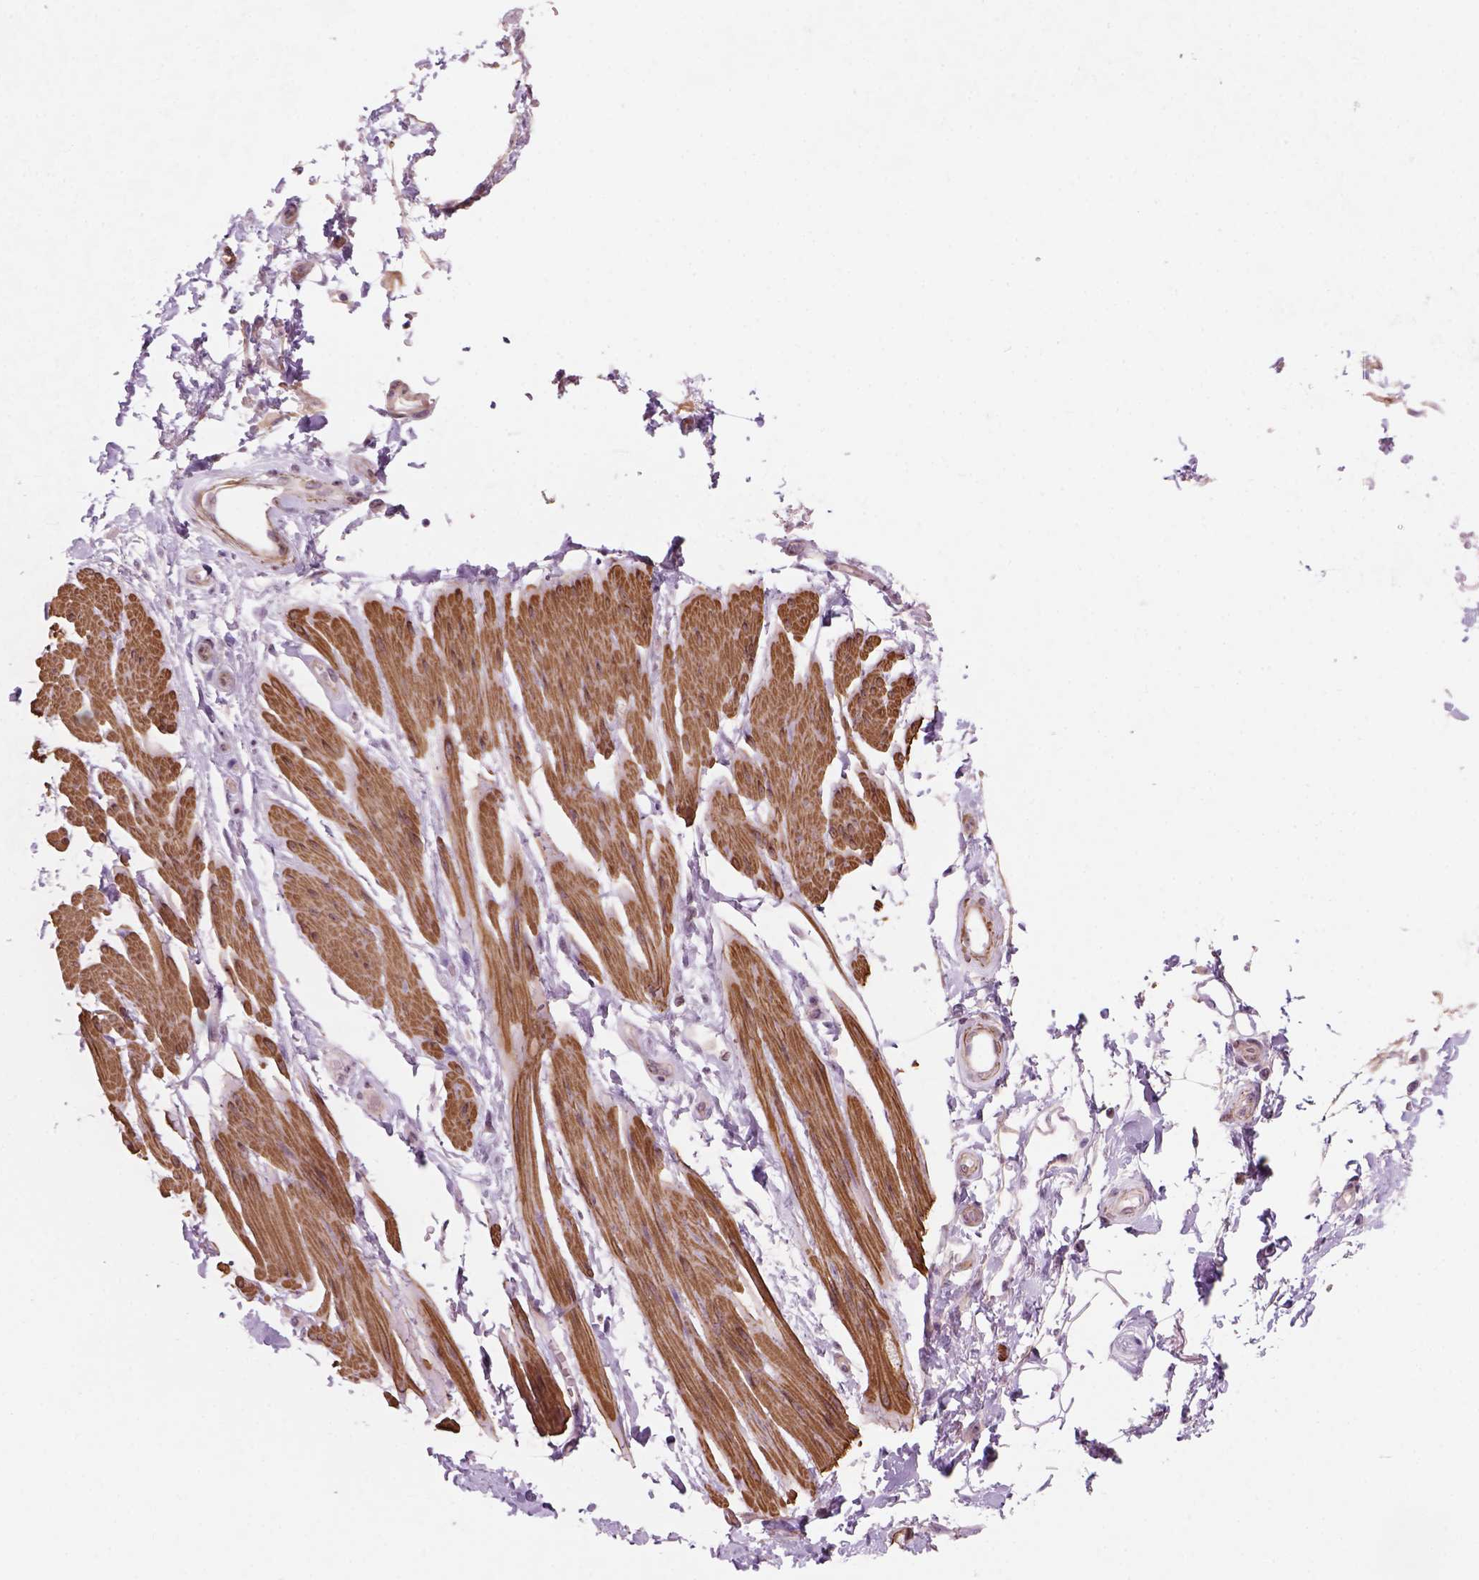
{"staining": {"intensity": "negative", "quantity": "none", "location": "none"}, "tissue": "adipose tissue", "cell_type": "Adipocytes", "image_type": "normal", "snomed": [{"axis": "morphology", "description": "Normal tissue, NOS"}, {"axis": "topography", "description": "Anal"}, {"axis": "topography", "description": "Peripheral nerve tissue"}], "caption": "Micrograph shows no significant protein expression in adipocytes of unremarkable adipose tissue. The staining is performed using DAB (3,3'-diaminobenzidine) brown chromogen with nuclei counter-stained in using hematoxylin.", "gene": "RRS1", "patient": {"sex": "male", "age": 51}}